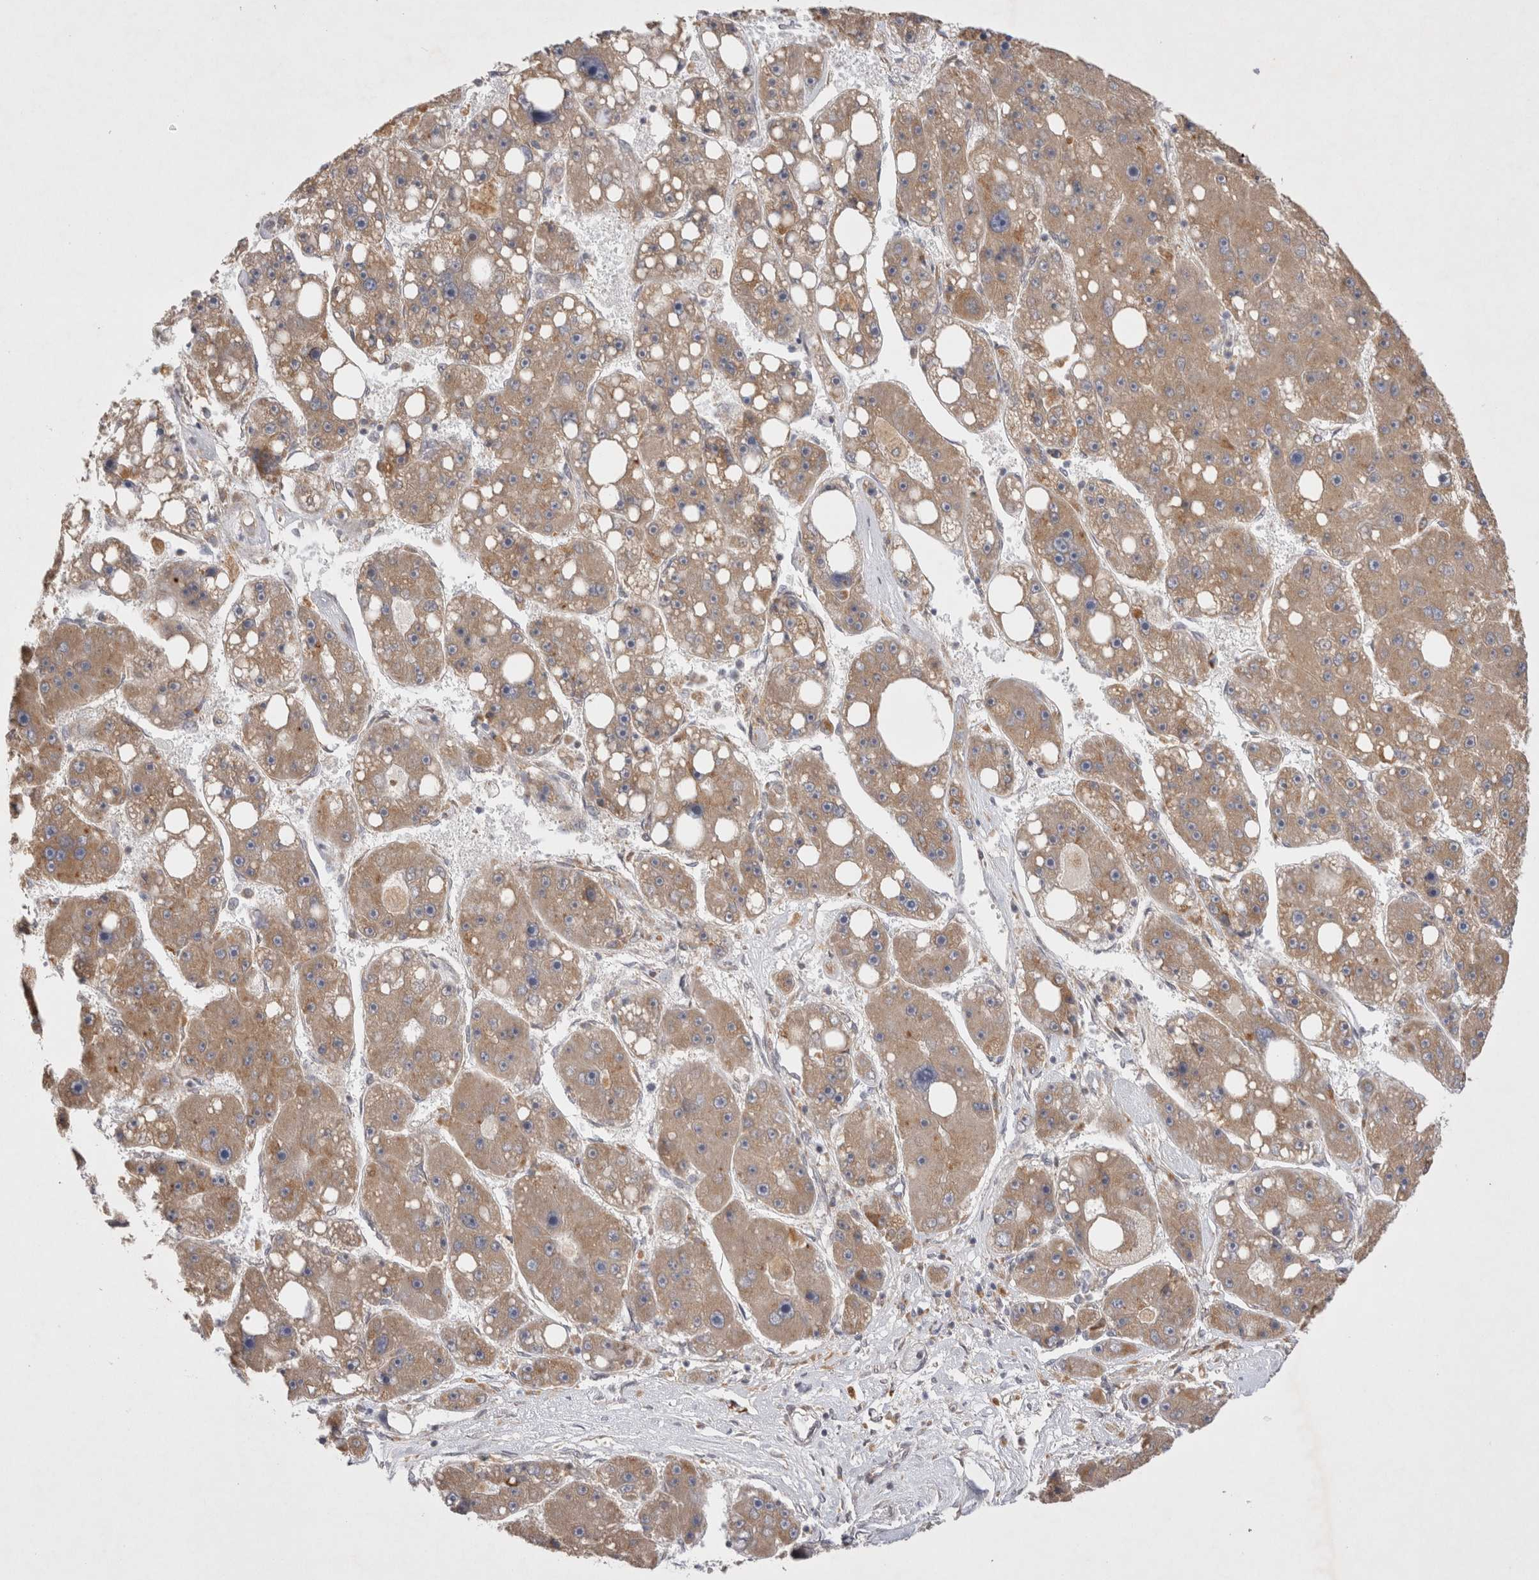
{"staining": {"intensity": "moderate", "quantity": ">75%", "location": "cytoplasmic/membranous"}, "tissue": "liver cancer", "cell_type": "Tumor cells", "image_type": "cancer", "snomed": [{"axis": "morphology", "description": "Carcinoma, Hepatocellular, NOS"}, {"axis": "topography", "description": "Liver"}], "caption": "Immunohistochemistry (IHC) of liver cancer shows medium levels of moderate cytoplasmic/membranous staining in approximately >75% of tumor cells.", "gene": "NPC1", "patient": {"sex": "female", "age": 61}}